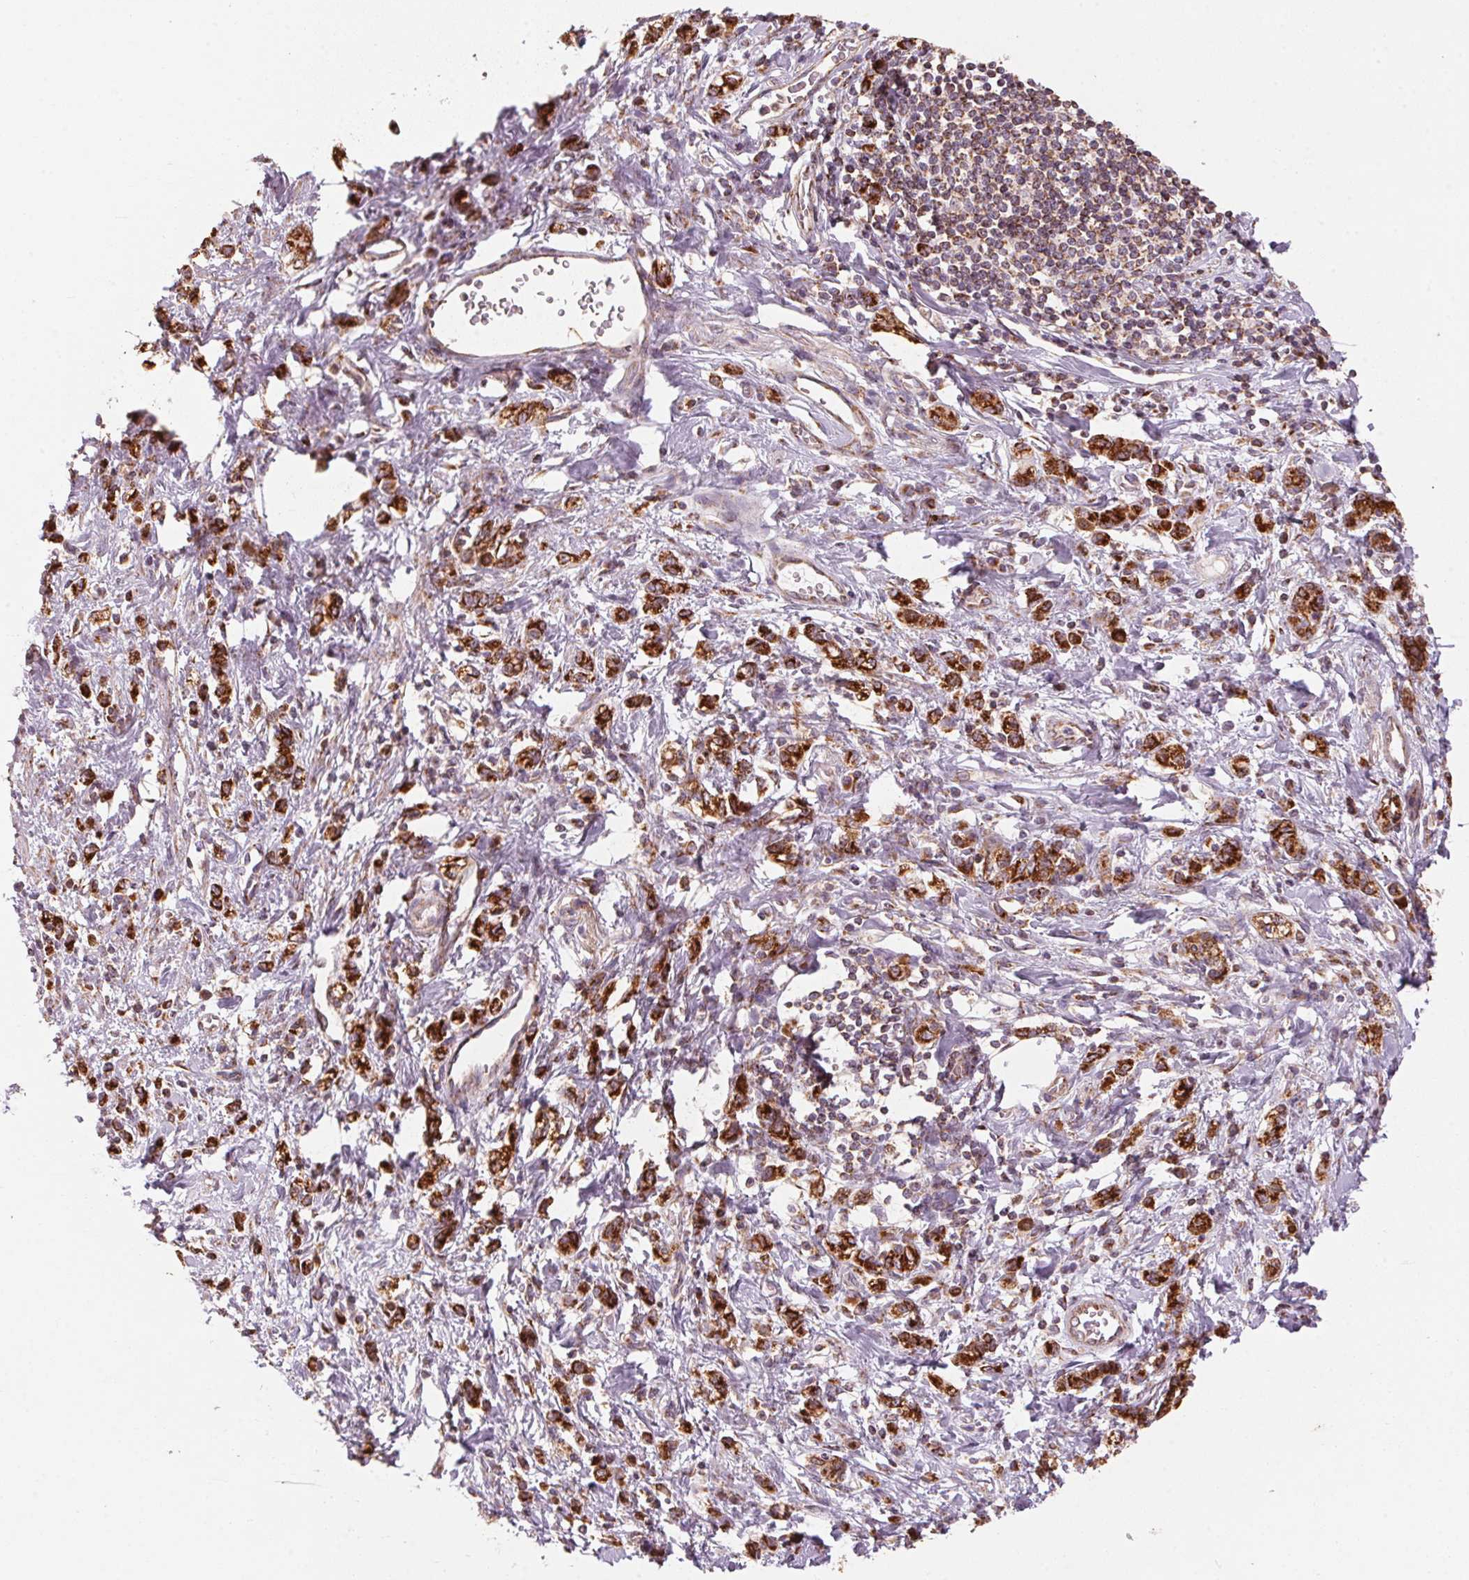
{"staining": {"intensity": "strong", "quantity": ">75%", "location": "cytoplasmic/membranous"}, "tissue": "stomach cancer", "cell_type": "Tumor cells", "image_type": "cancer", "snomed": [{"axis": "morphology", "description": "Adenocarcinoma, NOS"}, {"axis": "topography", "description": "Stomach"}], "caption": "This image reveals IHC staining of human adenocarcinoma (stomach), with high strong cytoplasmic/membranous positivity in approximately >75% of tumor cells.", "gene": "TOMM70", "patient": {"sex": "male", "age": 77}}